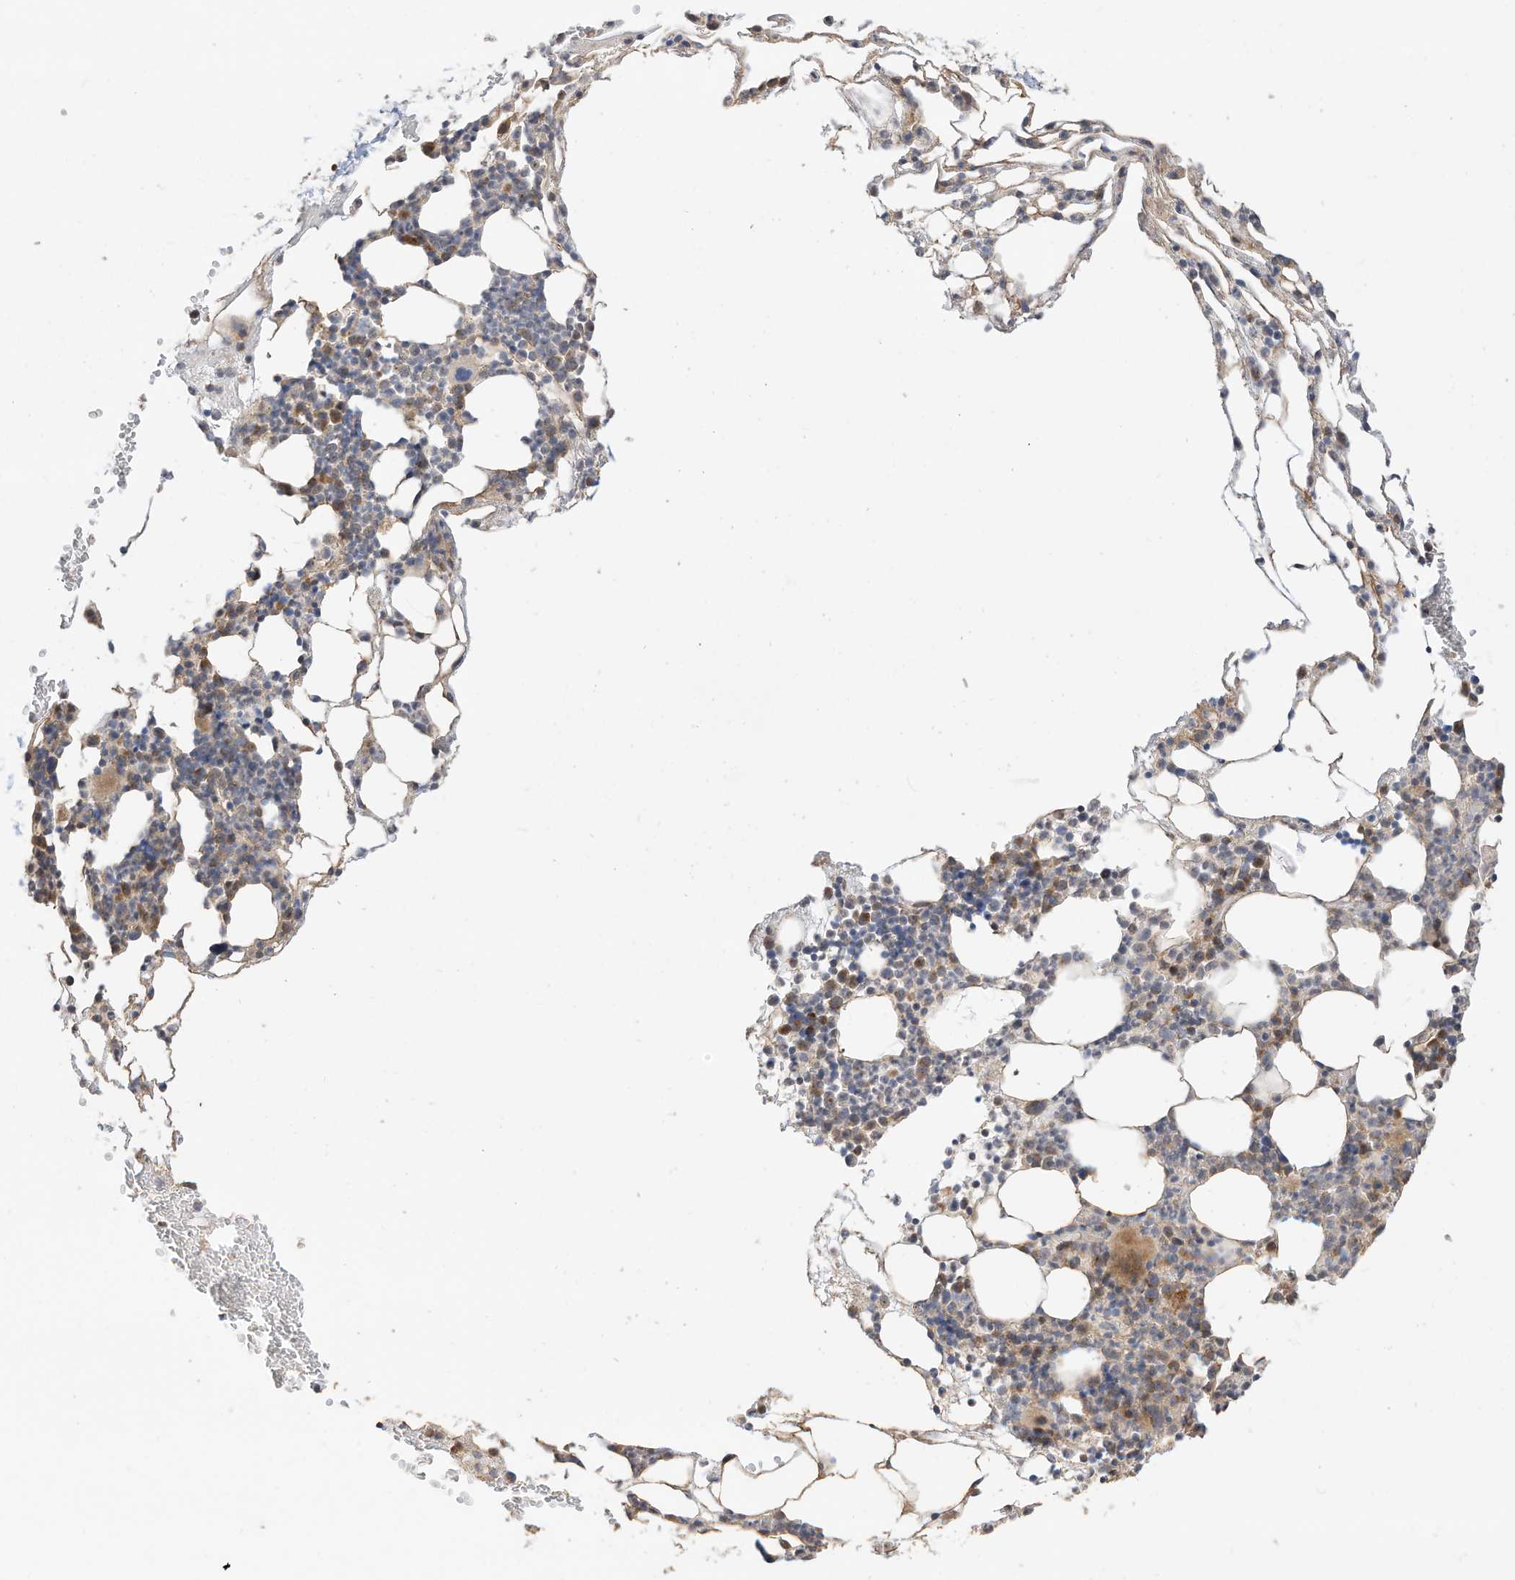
{"staining": {"intensity": "moderate", "quantity": "<25%", "location": "cytoplasmic/membranous"}, "tissue": "bone marrow", "cell_type": "Hematopoietic cells", "image_type": "normal", "snomed": [{"axis": "morphology", "description": "Normal tissue, NOS"}, {"axis": "morphology", "description": "Inflammation, NOS"}, {"axis": "topography", "description": "Bone marrow"}], "caption": "The image shows a brown stain indicating the presence of a protein in the cytoplasmic/membranous of hematopoietic cells in bone marrow.", "gene": "CAGE1", "patient": {"sex": "female", "age": 78}}